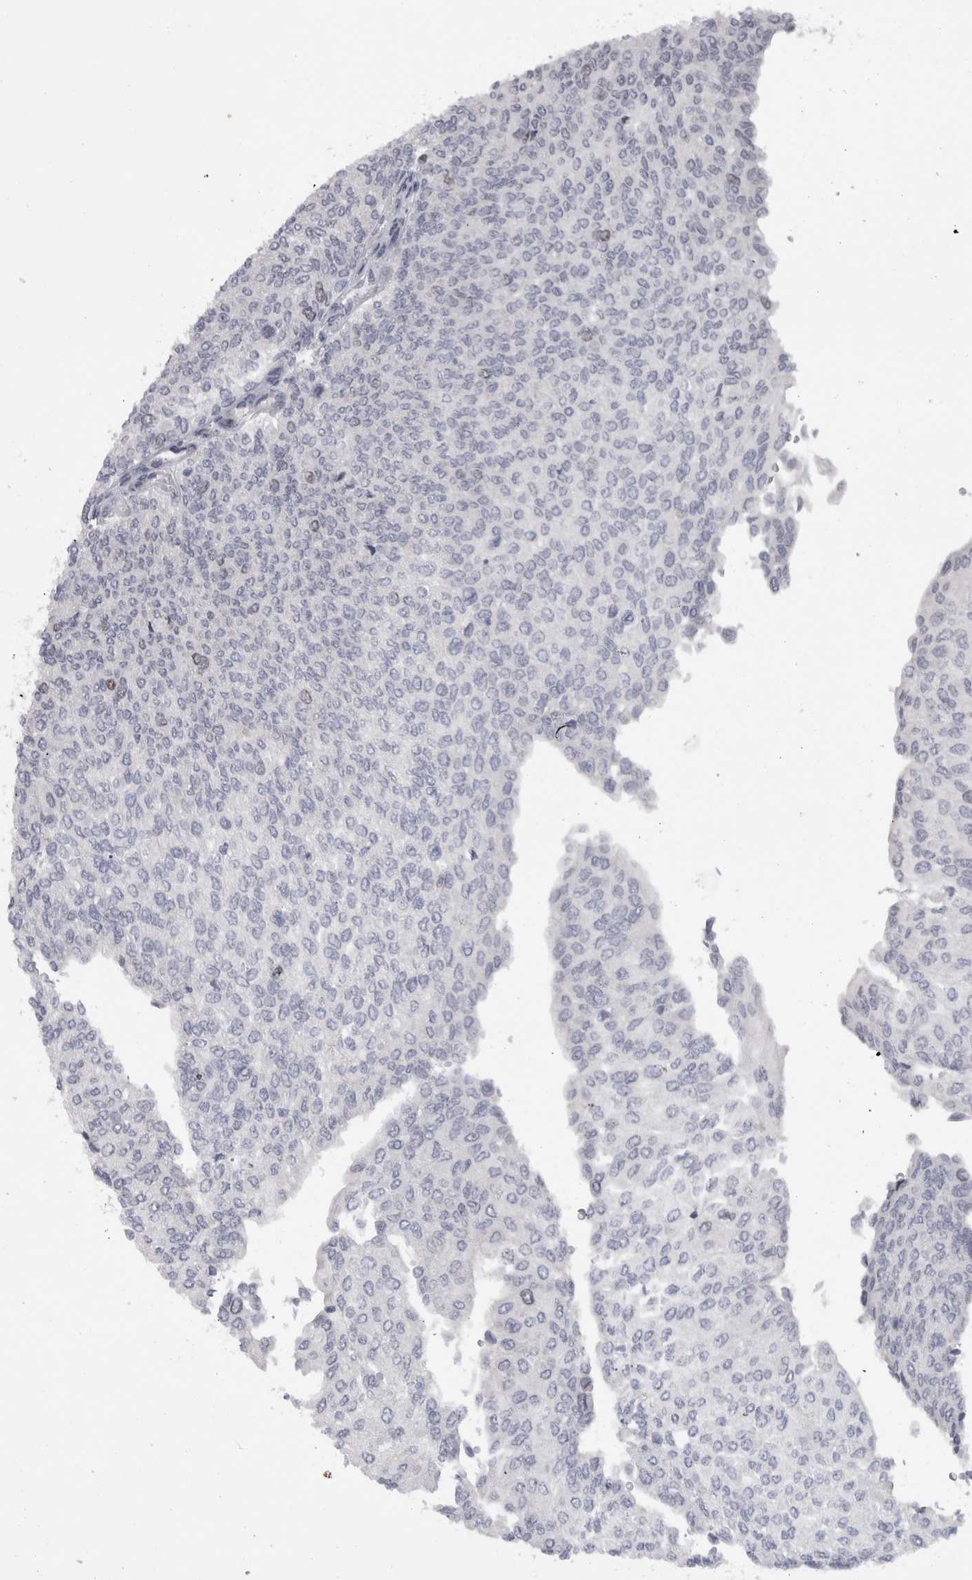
{"staining": {"intensity": "moderate", "quantity": "<25%", "location": "nuclear"}, "tissue": "urothelial cancer", "cell_type": "Tumor cells", "image_type": "cancer", "snomed": [{"axis": "morphology", "description": "Urothelial carcinoma, Low grade"}, {"axis": "topography", "description": "Urinary bladder"}], "caption": "The micrograph shows staining of urothelial cancer, revealing moderate nuclear protein positivity (brown color) within tumor cells.", "gene": "KIF18B", "patient": {"sex": "female", "age": 79}}